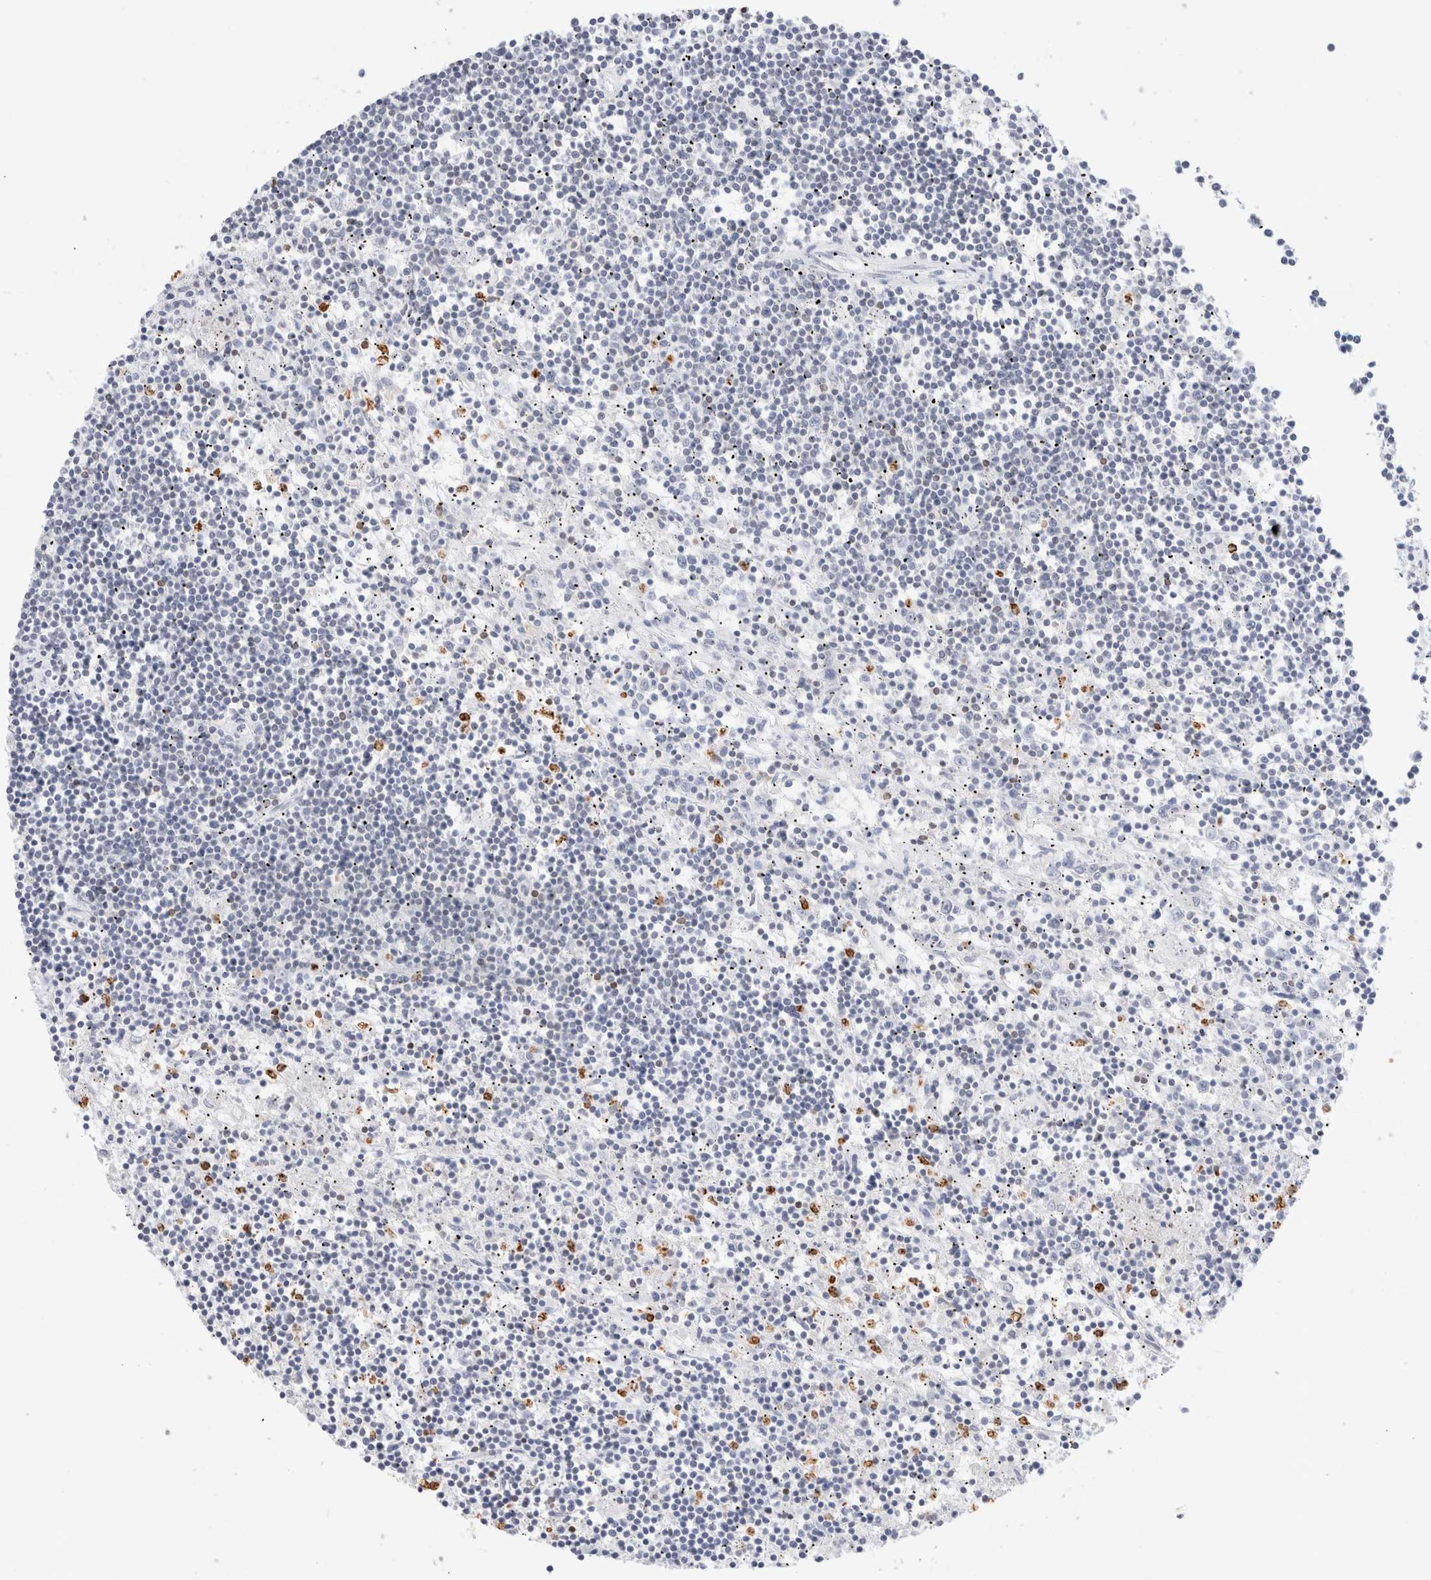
{"staining": {"intensity": "negative", "quantity": "none", "location": "none"}, "tissue": "lymphoma", "cell_type": "Tumor cells", "image_type": "cancer", "snomed": [{"axis": "morphology", "description": "Malignant lymphoma, non-Hodgkin's type, Low grade"}, {"axis": "topography", "description": "Spleen"}], "caption": "An image of human low-grade malignant lymphoma, non-Hodgkin's type is negative for staining in tumor cells. (Brightfield microscopy of DAB immunohistochemistry (IHC) at high magnification).", "gene": "ALOX5AP", "patient": {"sex": "male", "age": 76}}